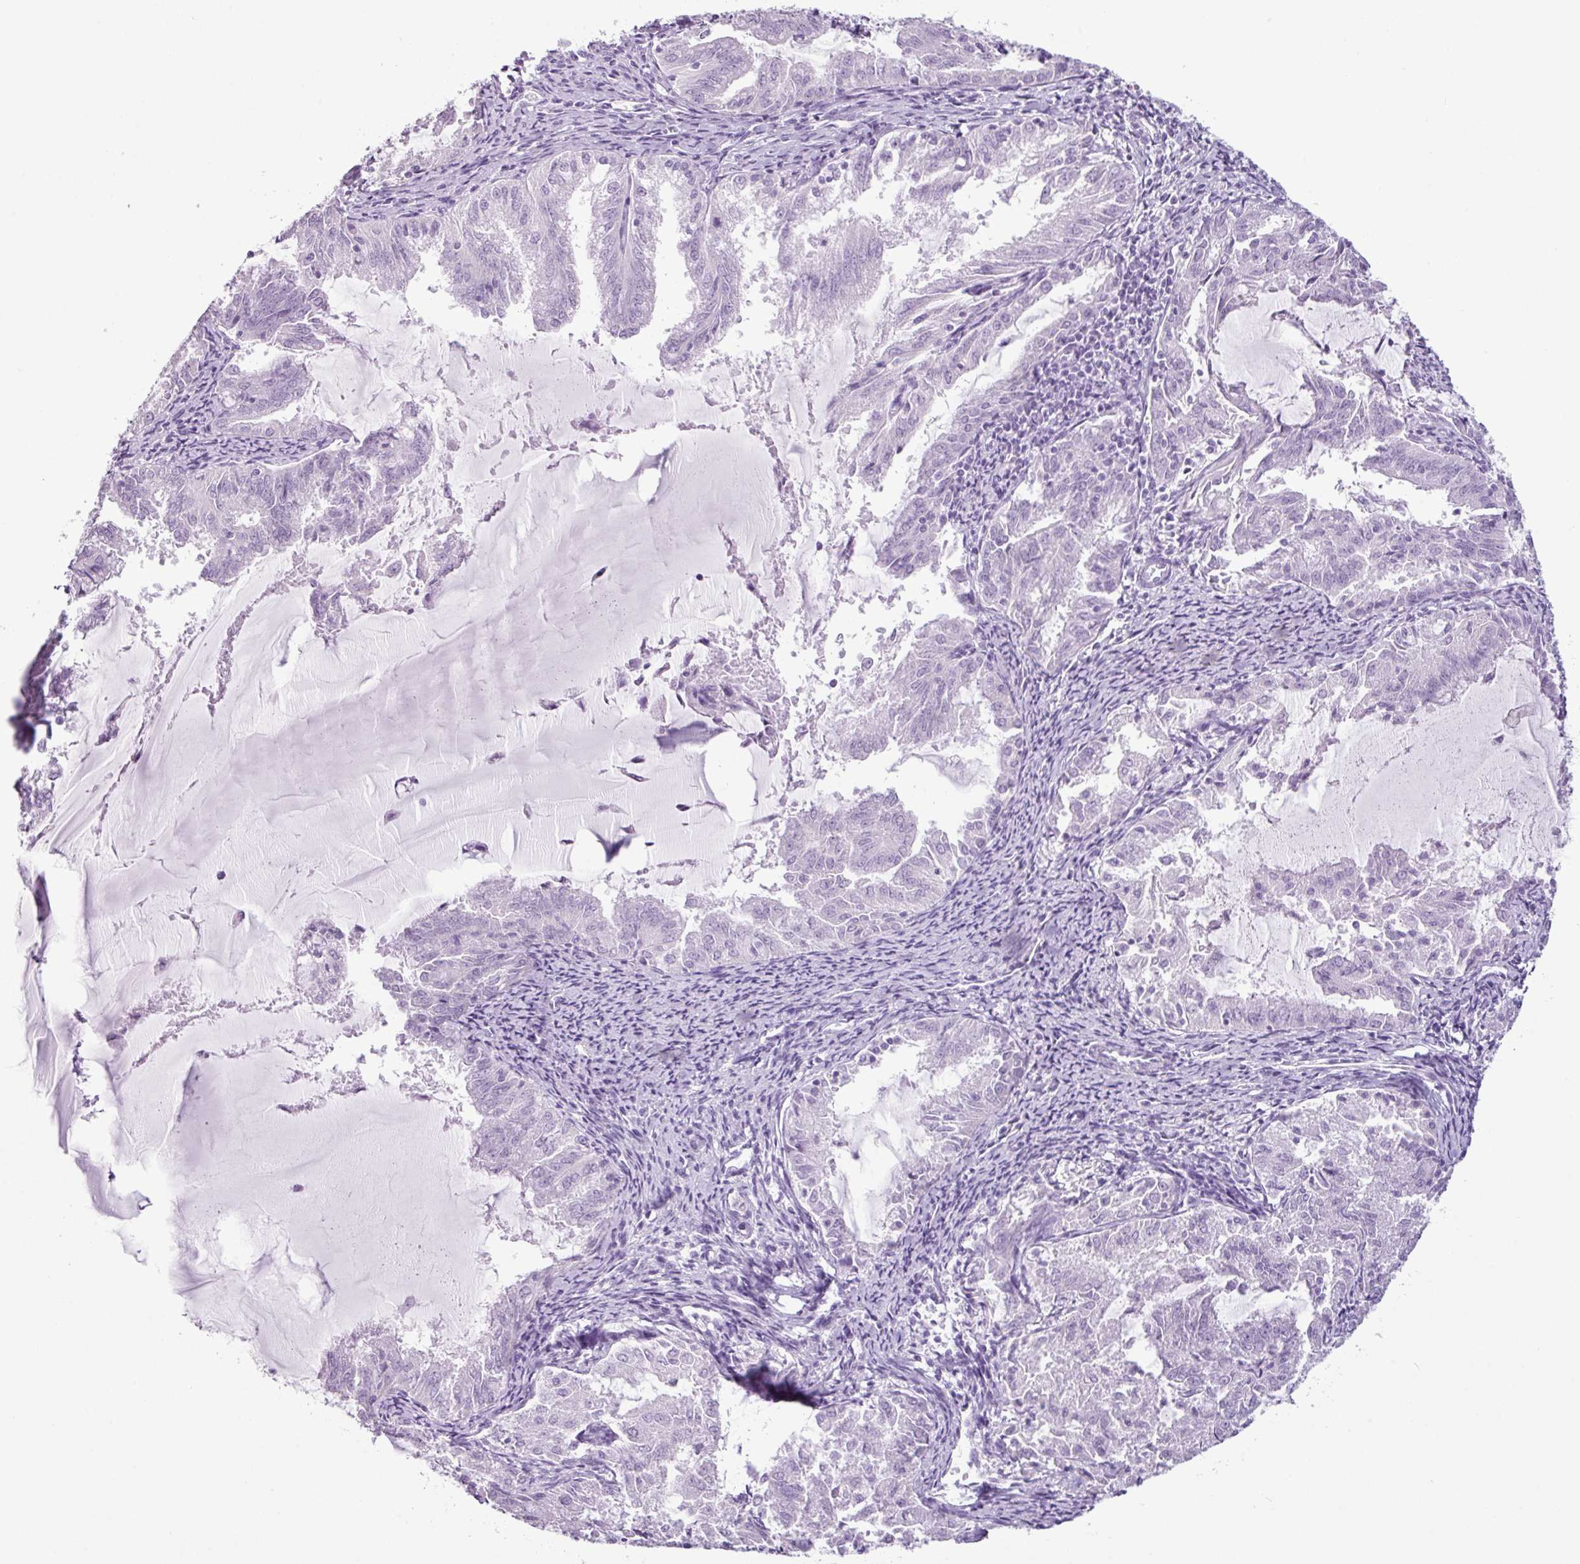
{"staining": {"intensity": "negative", "quantity": "none", "location": "none"}, "tissue": "endometrial cancer", "cell_type": "Tumor cells", "image_type": "cancer", "snomed": [{"axis": "morphology", "description": "Adenocarcinoma, NOS"}, {"axis": "topography", "description": "Endometrium"}], "caption": "A high-resolution micrograph shows immunohistochemistry staining of endometrial adenocarcinoma, which reveals no significant expression in tumor cells.", "gene": "SCT", "patient": {"sex": "female", "age": 70}}